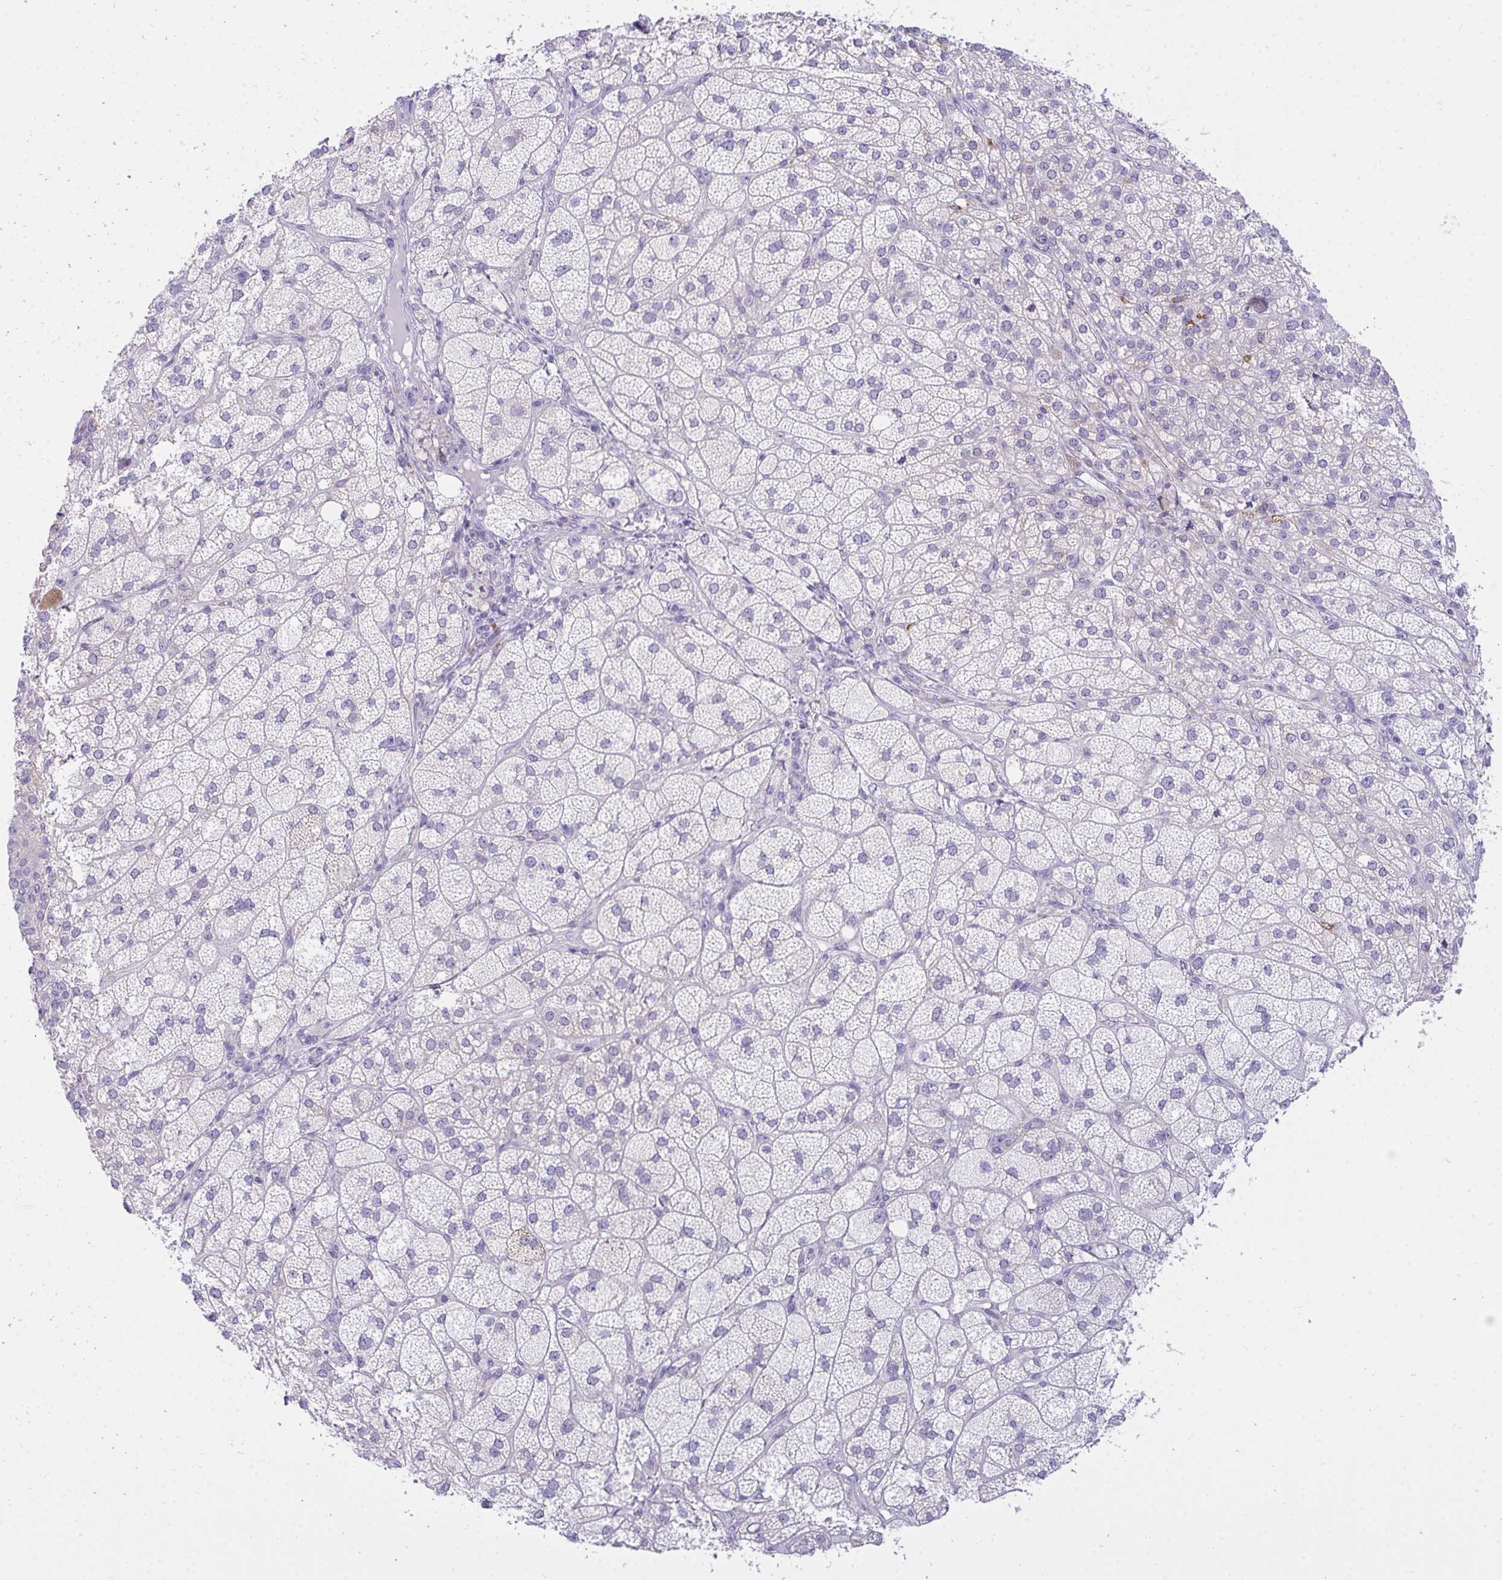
{"staining": {"intensity": "weak", "quantity": "<25%", "location": "cytoplasmic/membranous"}, "tissue": "adrenal gland", "cell_type": "Glandular cells", "image_type": "normal", "snomed": [{"axis": "morphology", "description": "Normal tissue, NOS"}, {"axis": "topography", "description": "Adrenal gland"}], "caption": "IHC micrograph of unremarkable adrenal gland stained for a protein (brown), which exhibits no positivity in glandular cells.", "gene": "SEMA6B", "patient": {"sex": "female", "age": 60}}